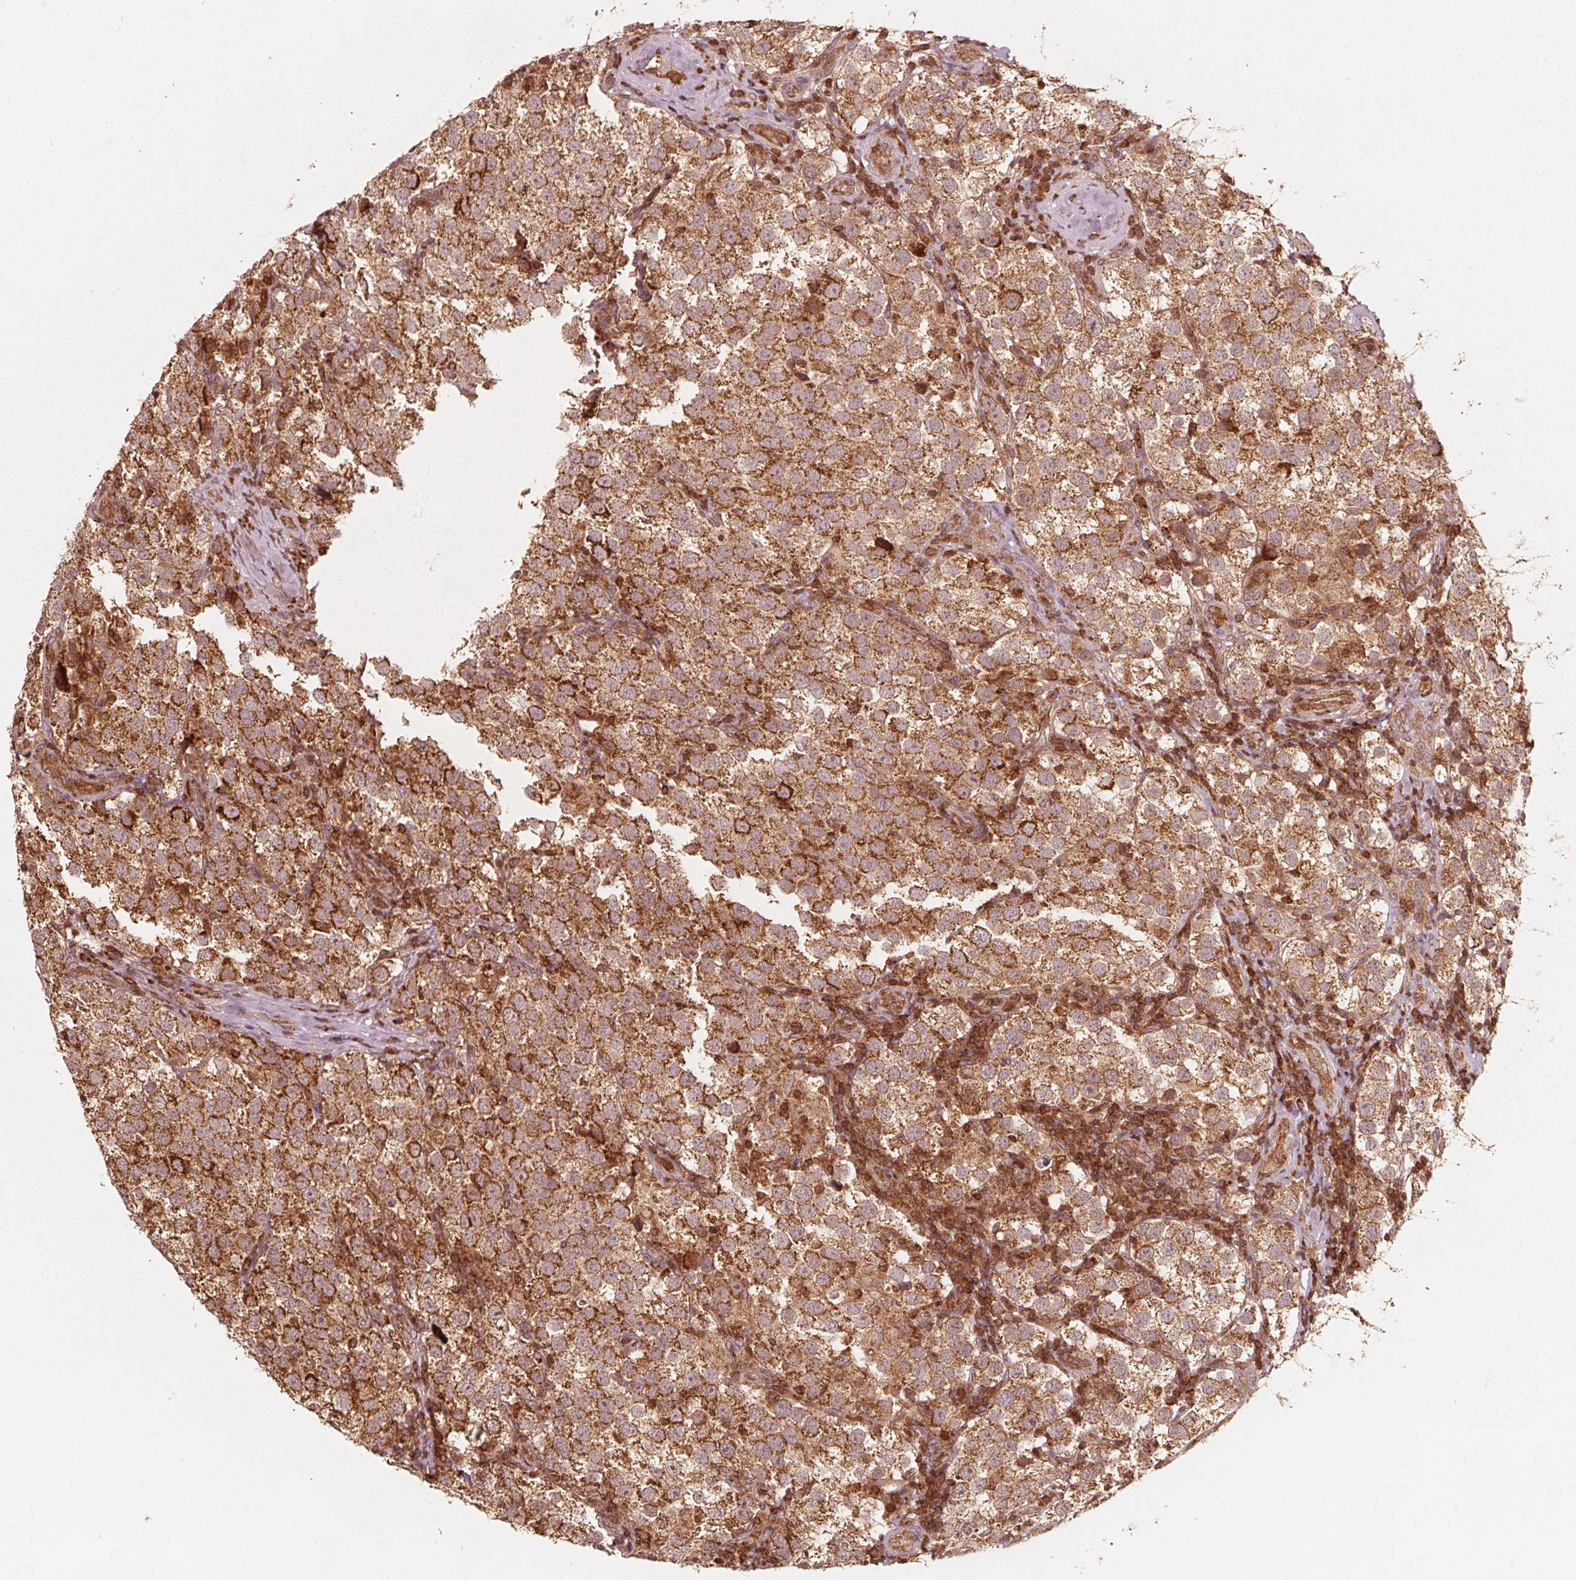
{"staining": {"intensity": "moderate", "quantity": ">75%", "location": "cytoplasmic/membranous"}, "tissue": "testis cancer", "cell_type": "Tumor cells", "image_type": "cancer", "snomed": [{"axis": "morphology", "description": "Seminoma, NOS"}, {"axis": "topography", "description": "Testis"}], "caption": "Brown immunohistochemical staining in testis seminoma reveals moderate cytoplasmic/membranous staining in about >75% of tumor cells.", "gene": "AIP", "patient": {"sex": "male", "age": 37}}